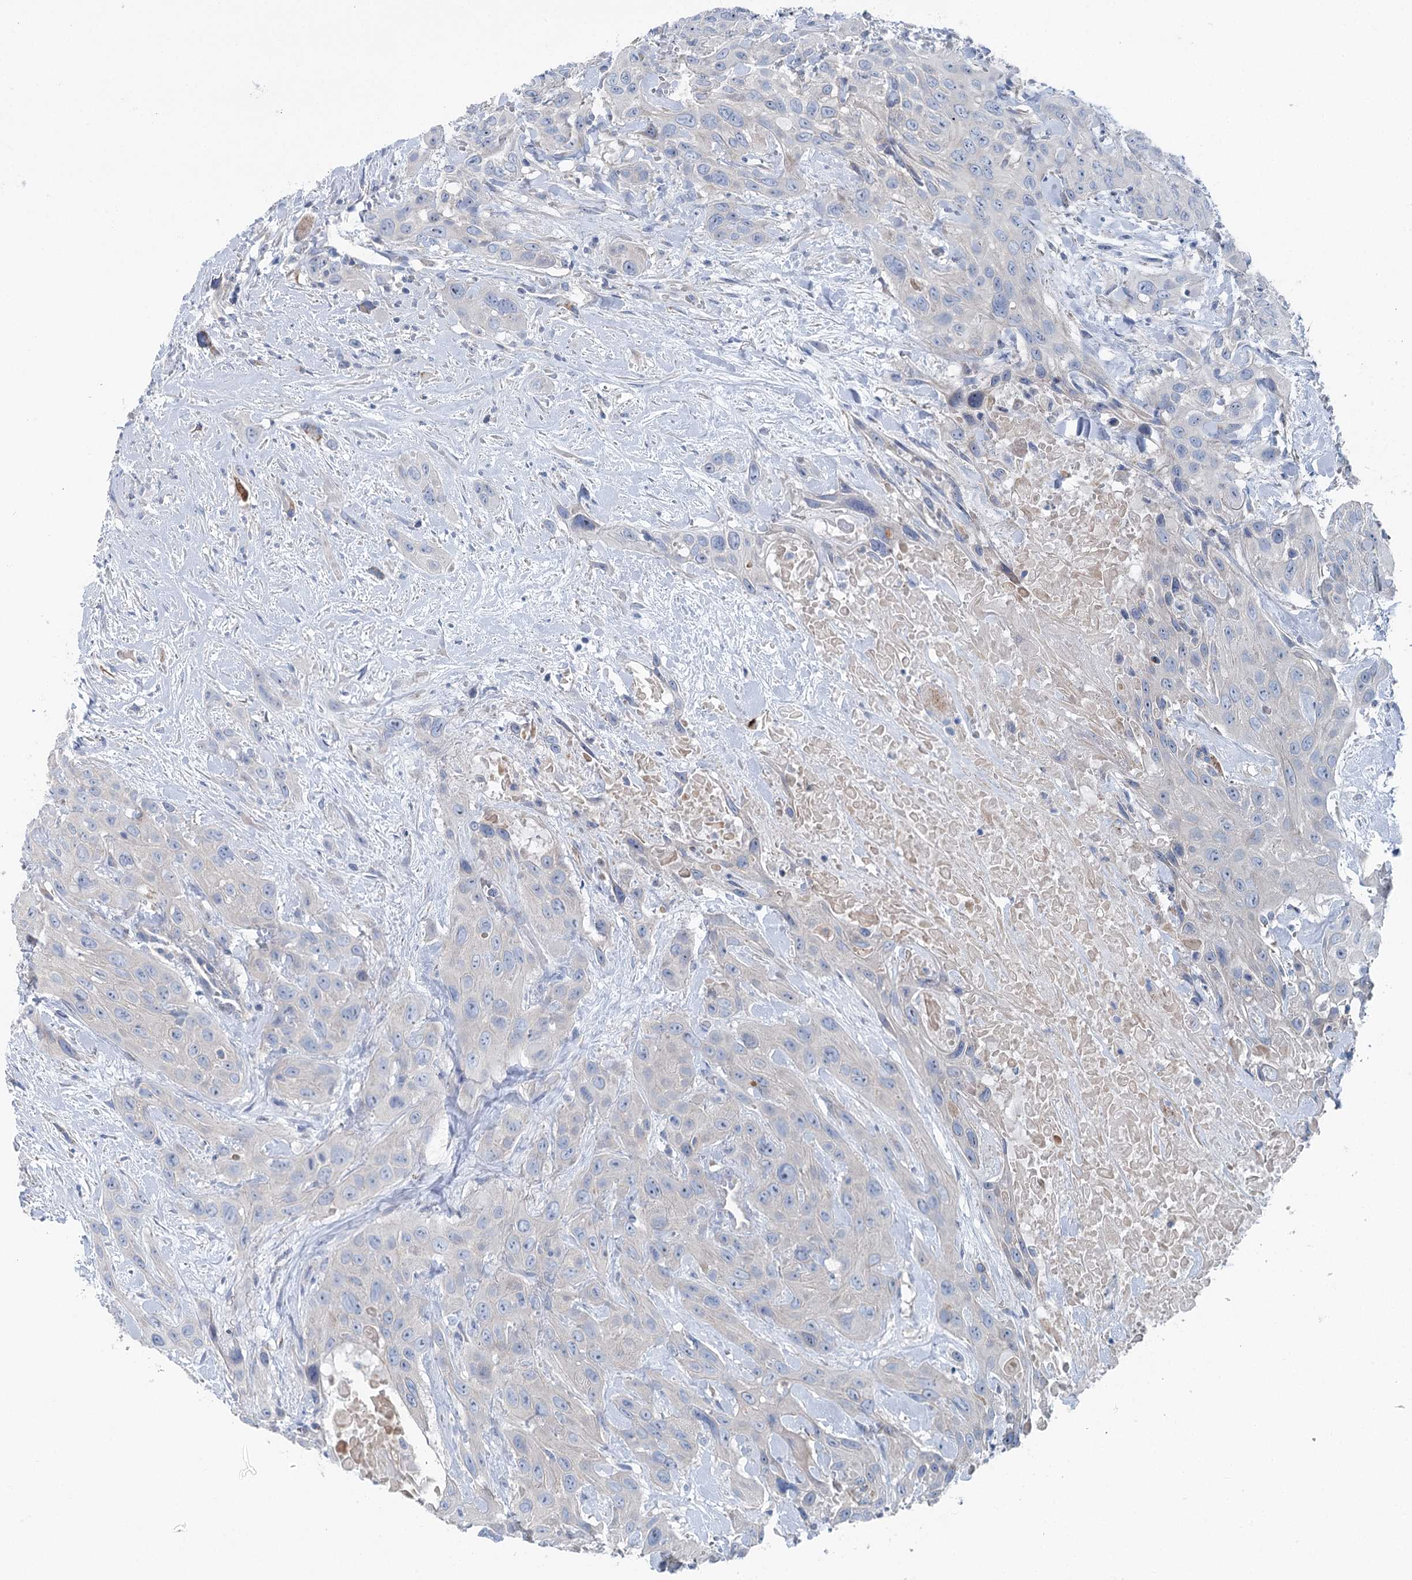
{"staining": {"intensity": "negative", "quantity": "none", "location": "none"}, "tissue": "head and neck cancer", "cell_type": "Tumor cells", "image_type": "cancer", "snomed": [{"axis": "morphology", "description": "Squamous cell carcinoma, NOS"}, {"axis": "topography", "description": "Head-Neck"}], "caption": "Histopathology image shows no protein positivity in tumor cells of head and neck squamous cell carcinoma tissue.", "gene": "MARK2", "patient": {"sex": "male", "age": 81}}